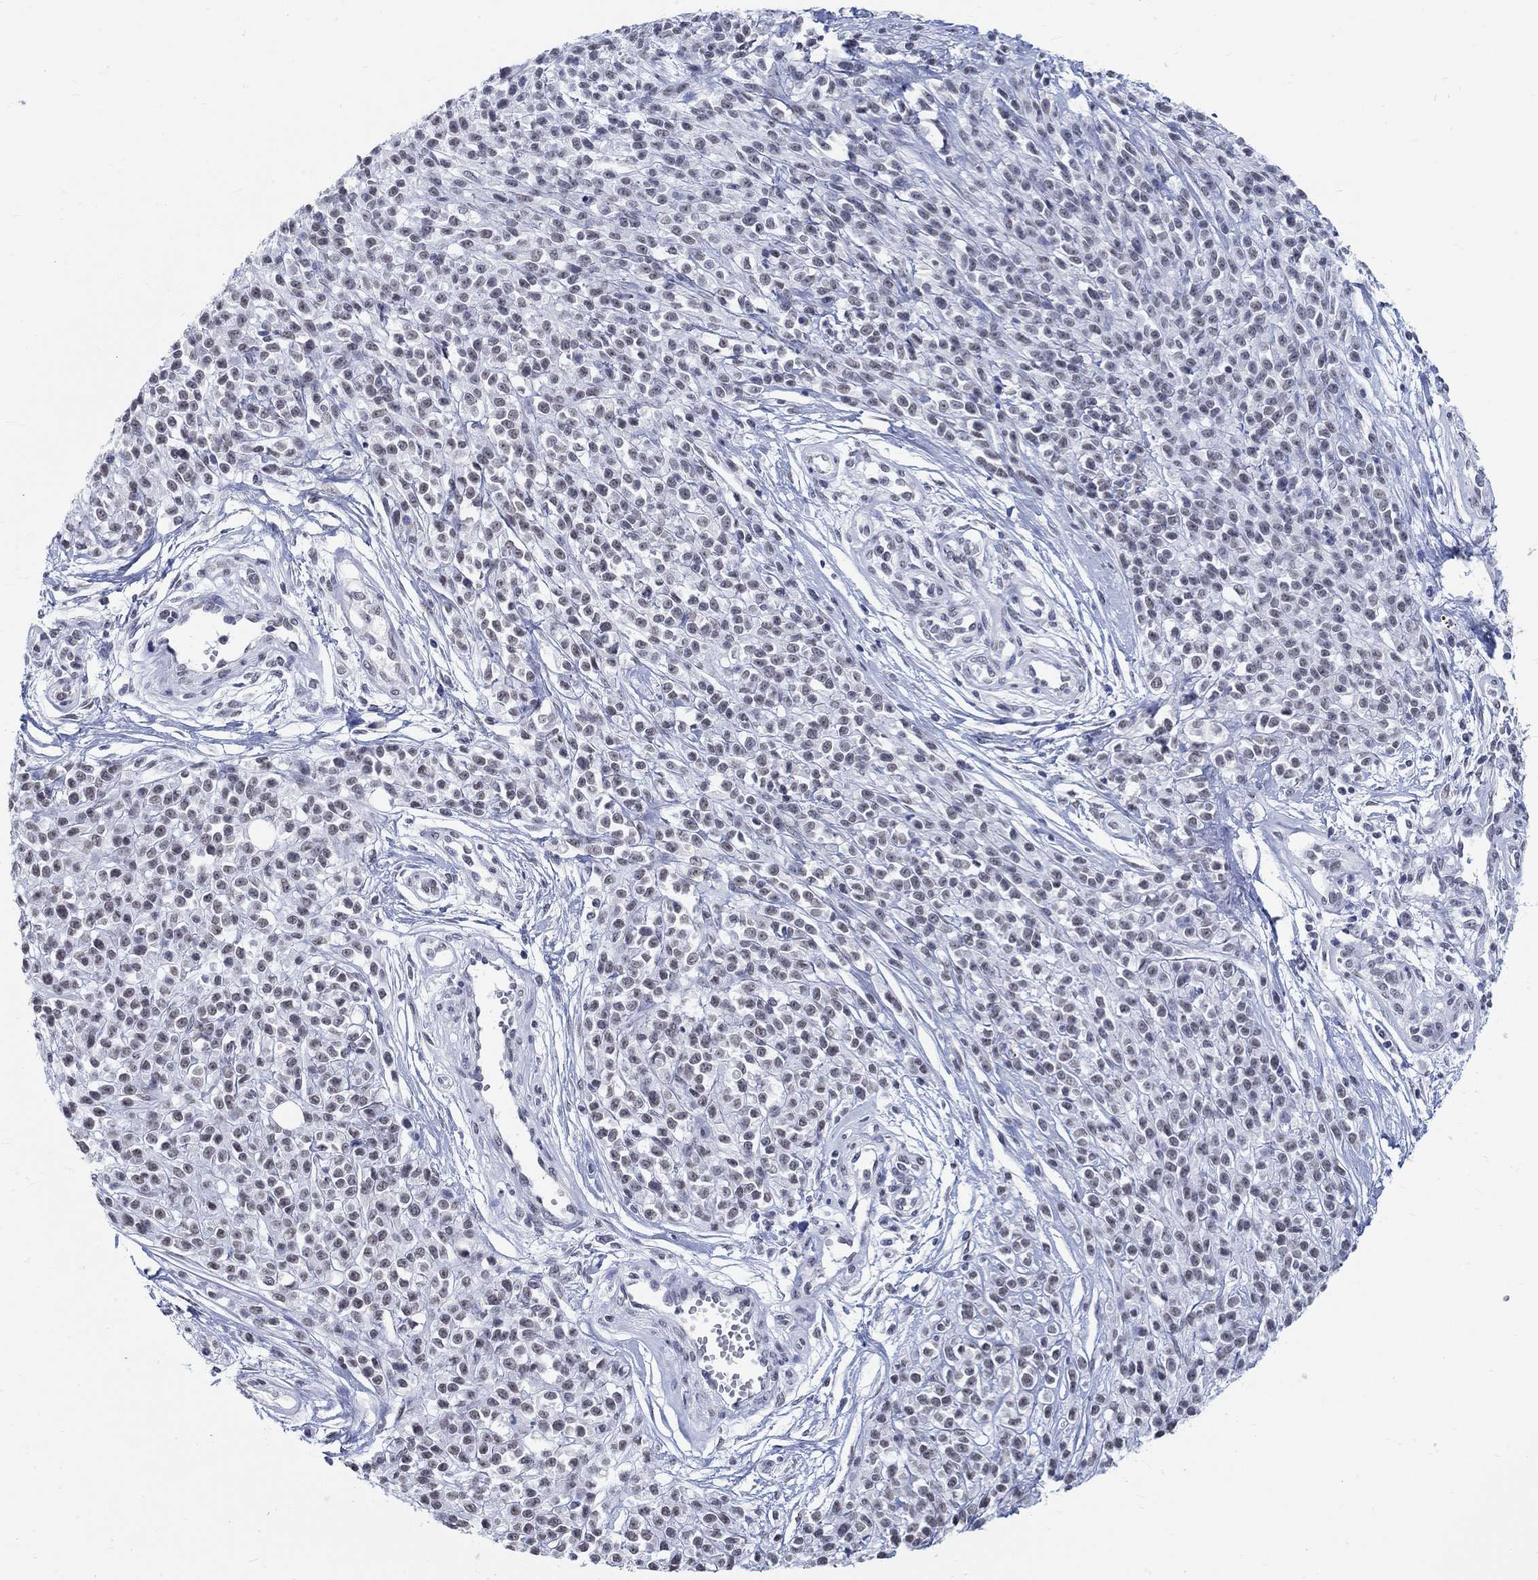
{"staining": {"intensity": "negative", "quantity": "none", "location": "none"}, "tissue": "melanoma", "cell_type": "Tumor cells", "image_type": "cancer", "snomed": [{"axis": "morphology", "description": "Malignant melanoma, NOS"}, {"axis": "topography", "description": "Skin"}, {"axis": "topography", "description": "Skin of trunk"}], "caption": "Melanoma was stained to show a protein in brown. There is no significant staining in tumor cells.", "gene": "ANKS1B", "patient": {"sex": "male", "age": 74}}